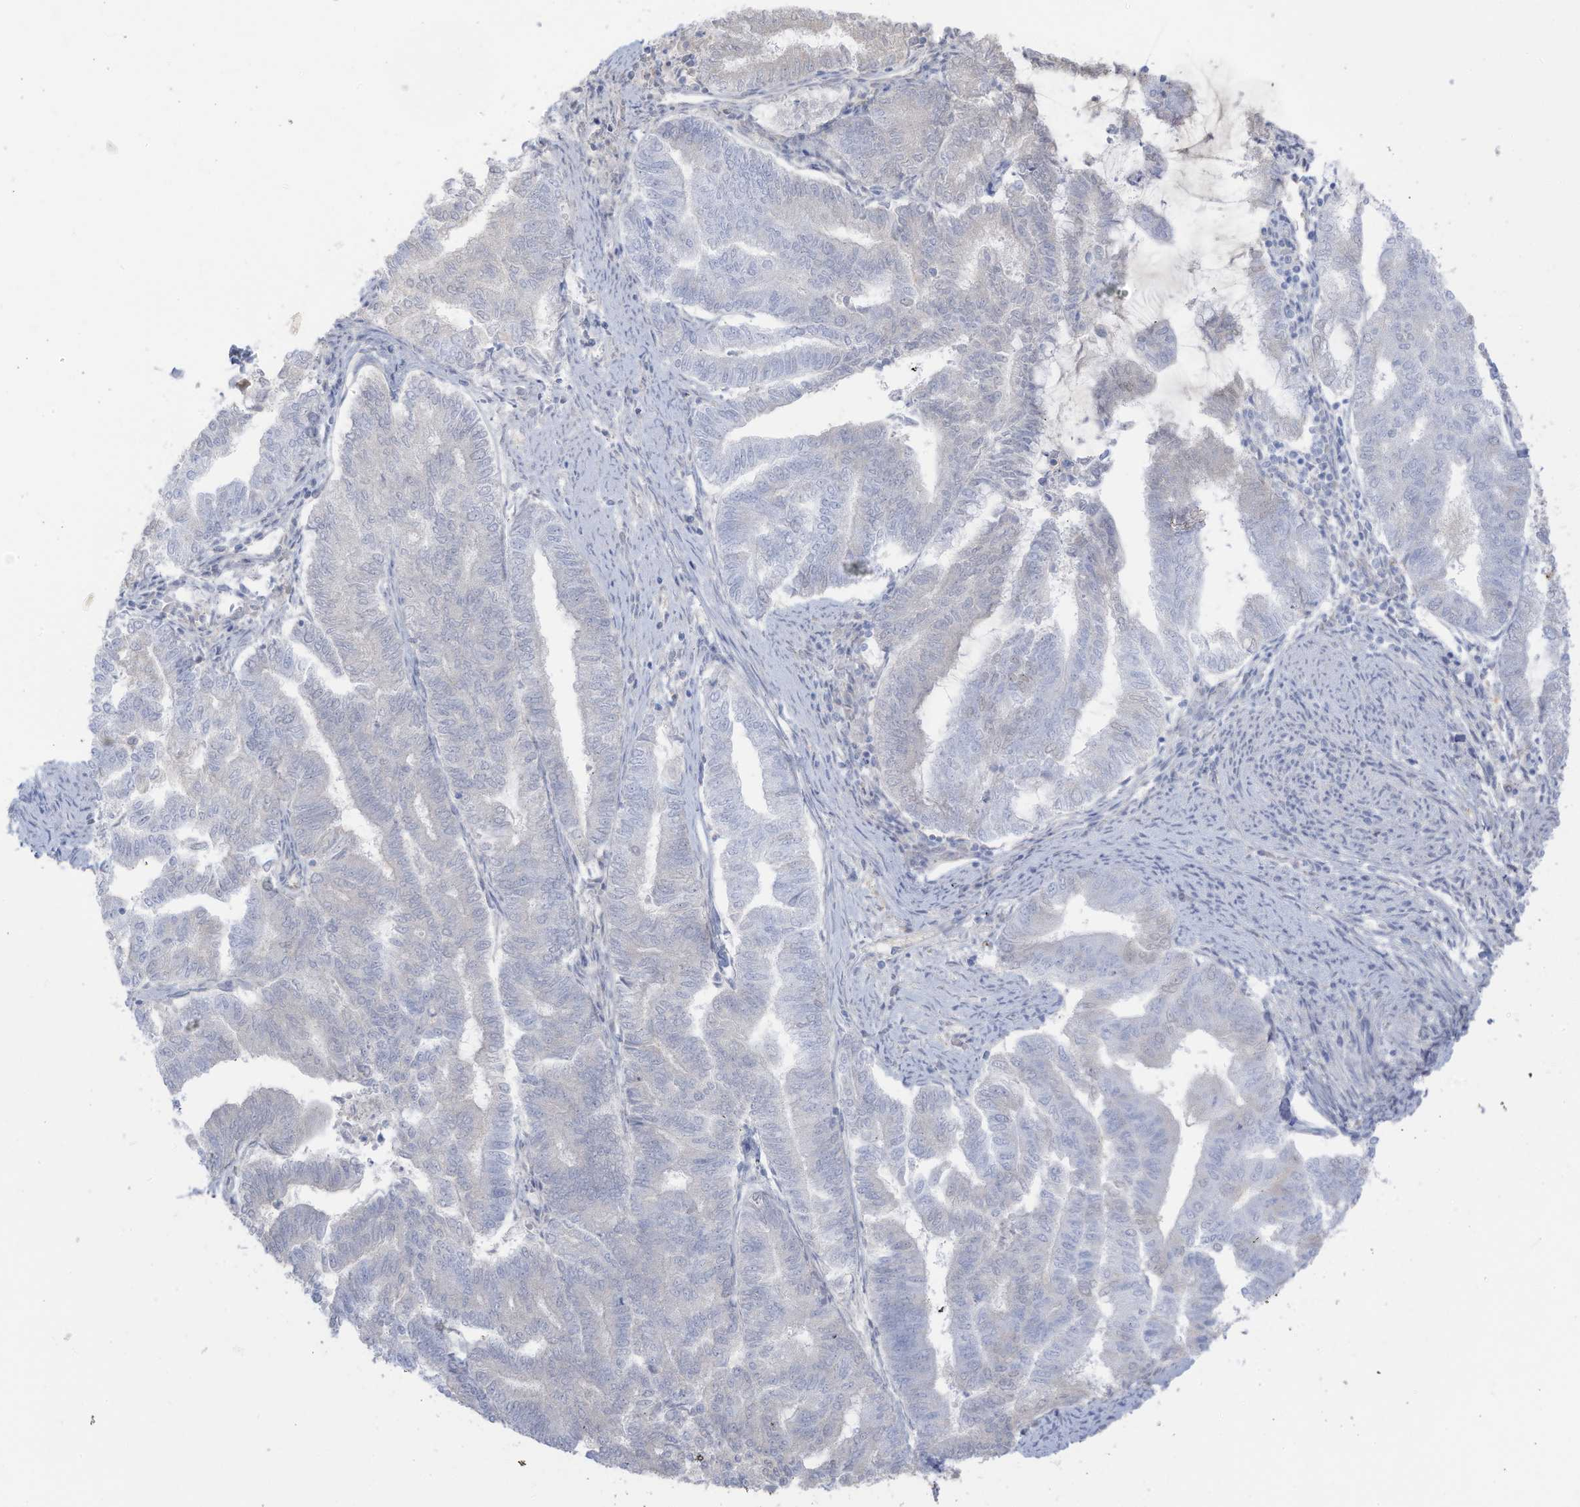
{"staining": {"intensity": "weak", "quantity": "<25%", "location": "nuclear"}, "tissue": "endometrial cancer", "cell_type": "Tumor cells", "image_type": "cancer", "snomed": [{"axis": "morphology", "description": "Adenocarcinoma, NOS"}, {"axis": "topography", "description": "Endometrium"}], "caption": "High magnification brightfield microscopy of endometrial cancer (adenocarcinoma) stained with DAB (brown) and counterstained with hematoxylin (blue): tumor cells show no significant positivity.", "gene": "HSD17B13", "patient": {"sex": "female", "age": 79}}